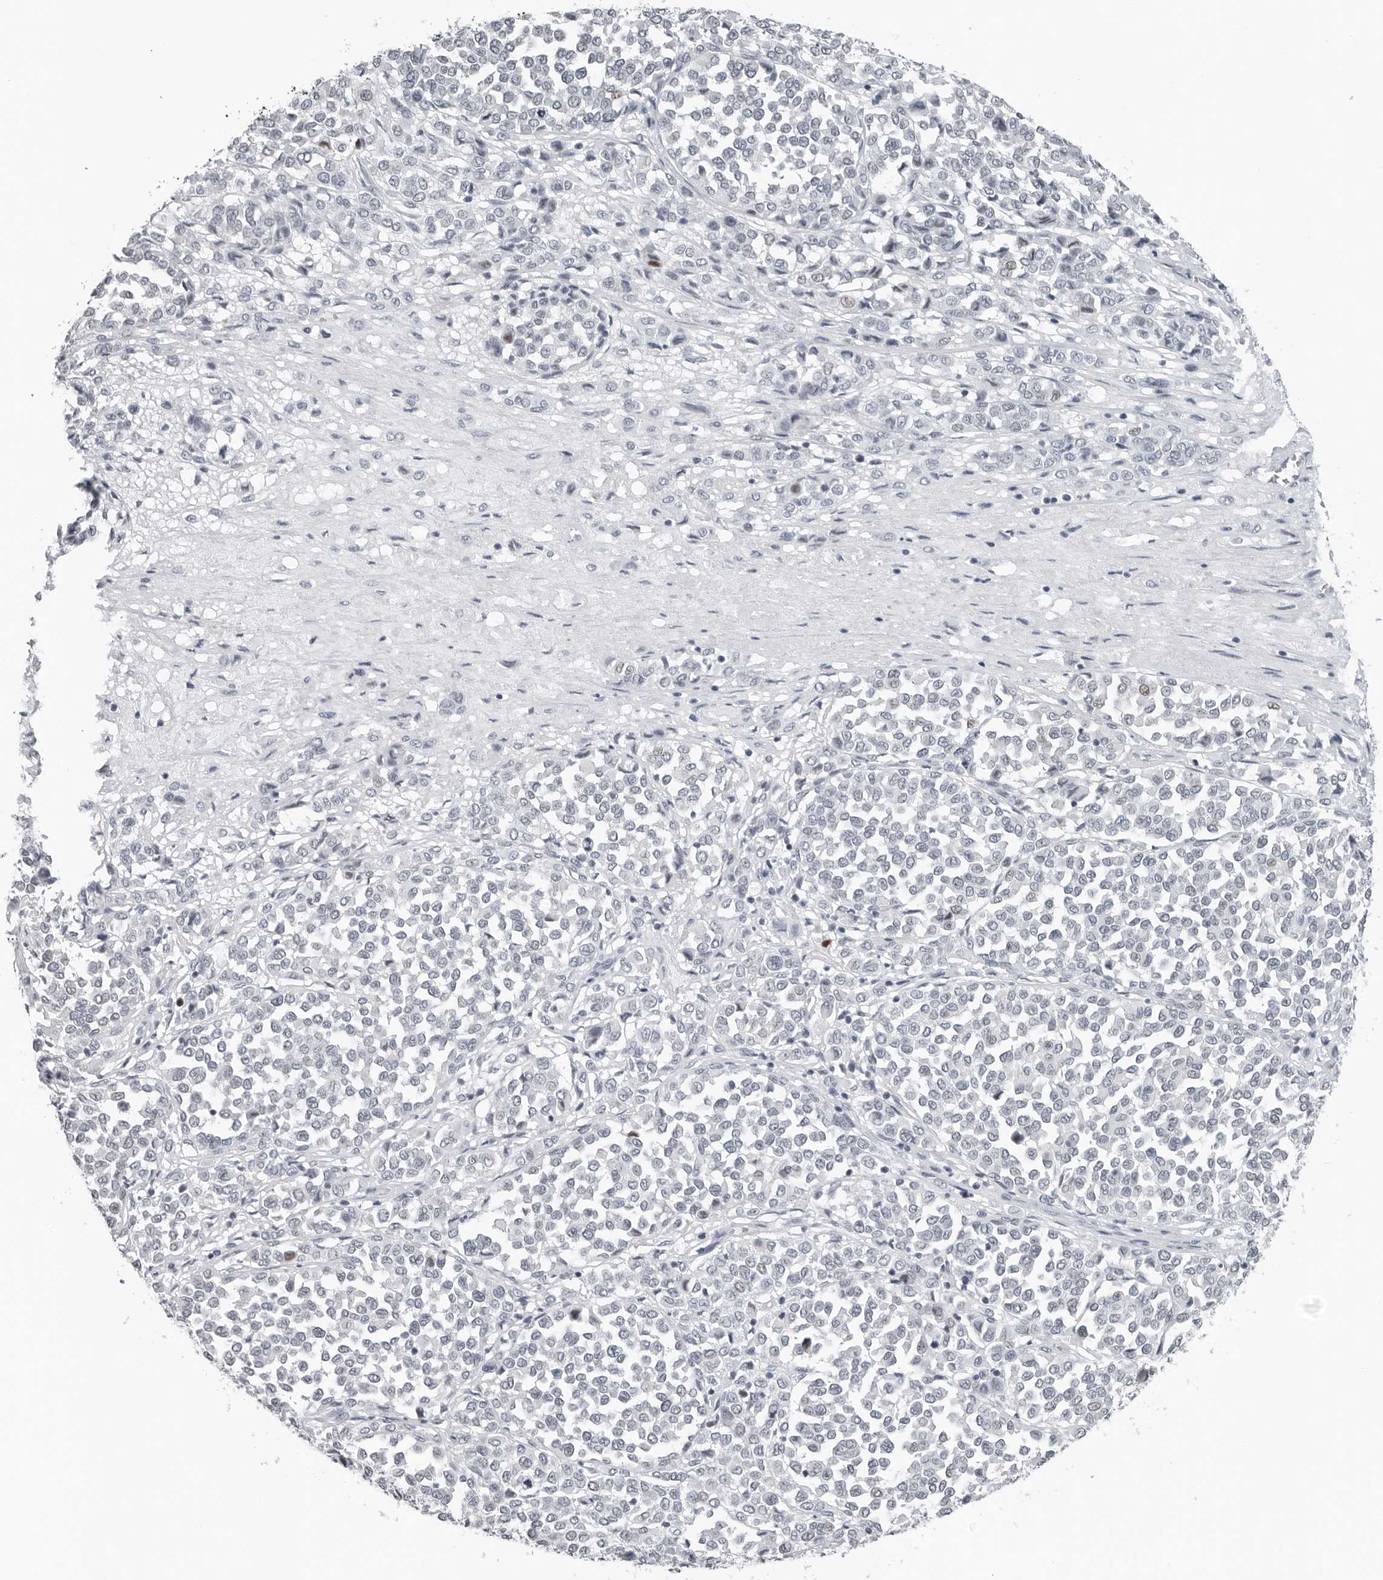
{"staining": {"intensity": "negative", "quantity": "none", "location": "none"}, "tissue": "melanoma", "cell_type": "Tumor cells", "image_type": "cancer", "snomed": [{"axis": "morphology", "description": "Malignant melanoma, Metastatic site"}, {"axis": "topography", "description": "Pancreas"}], "caption": "A micrograph of human malignant melanoma (metastatic site) is negative for staining in tumor cells. Nuclei are stained in blue.", "gene": "PPP1R42", "patient": {"sex": "female", "age": 30}}